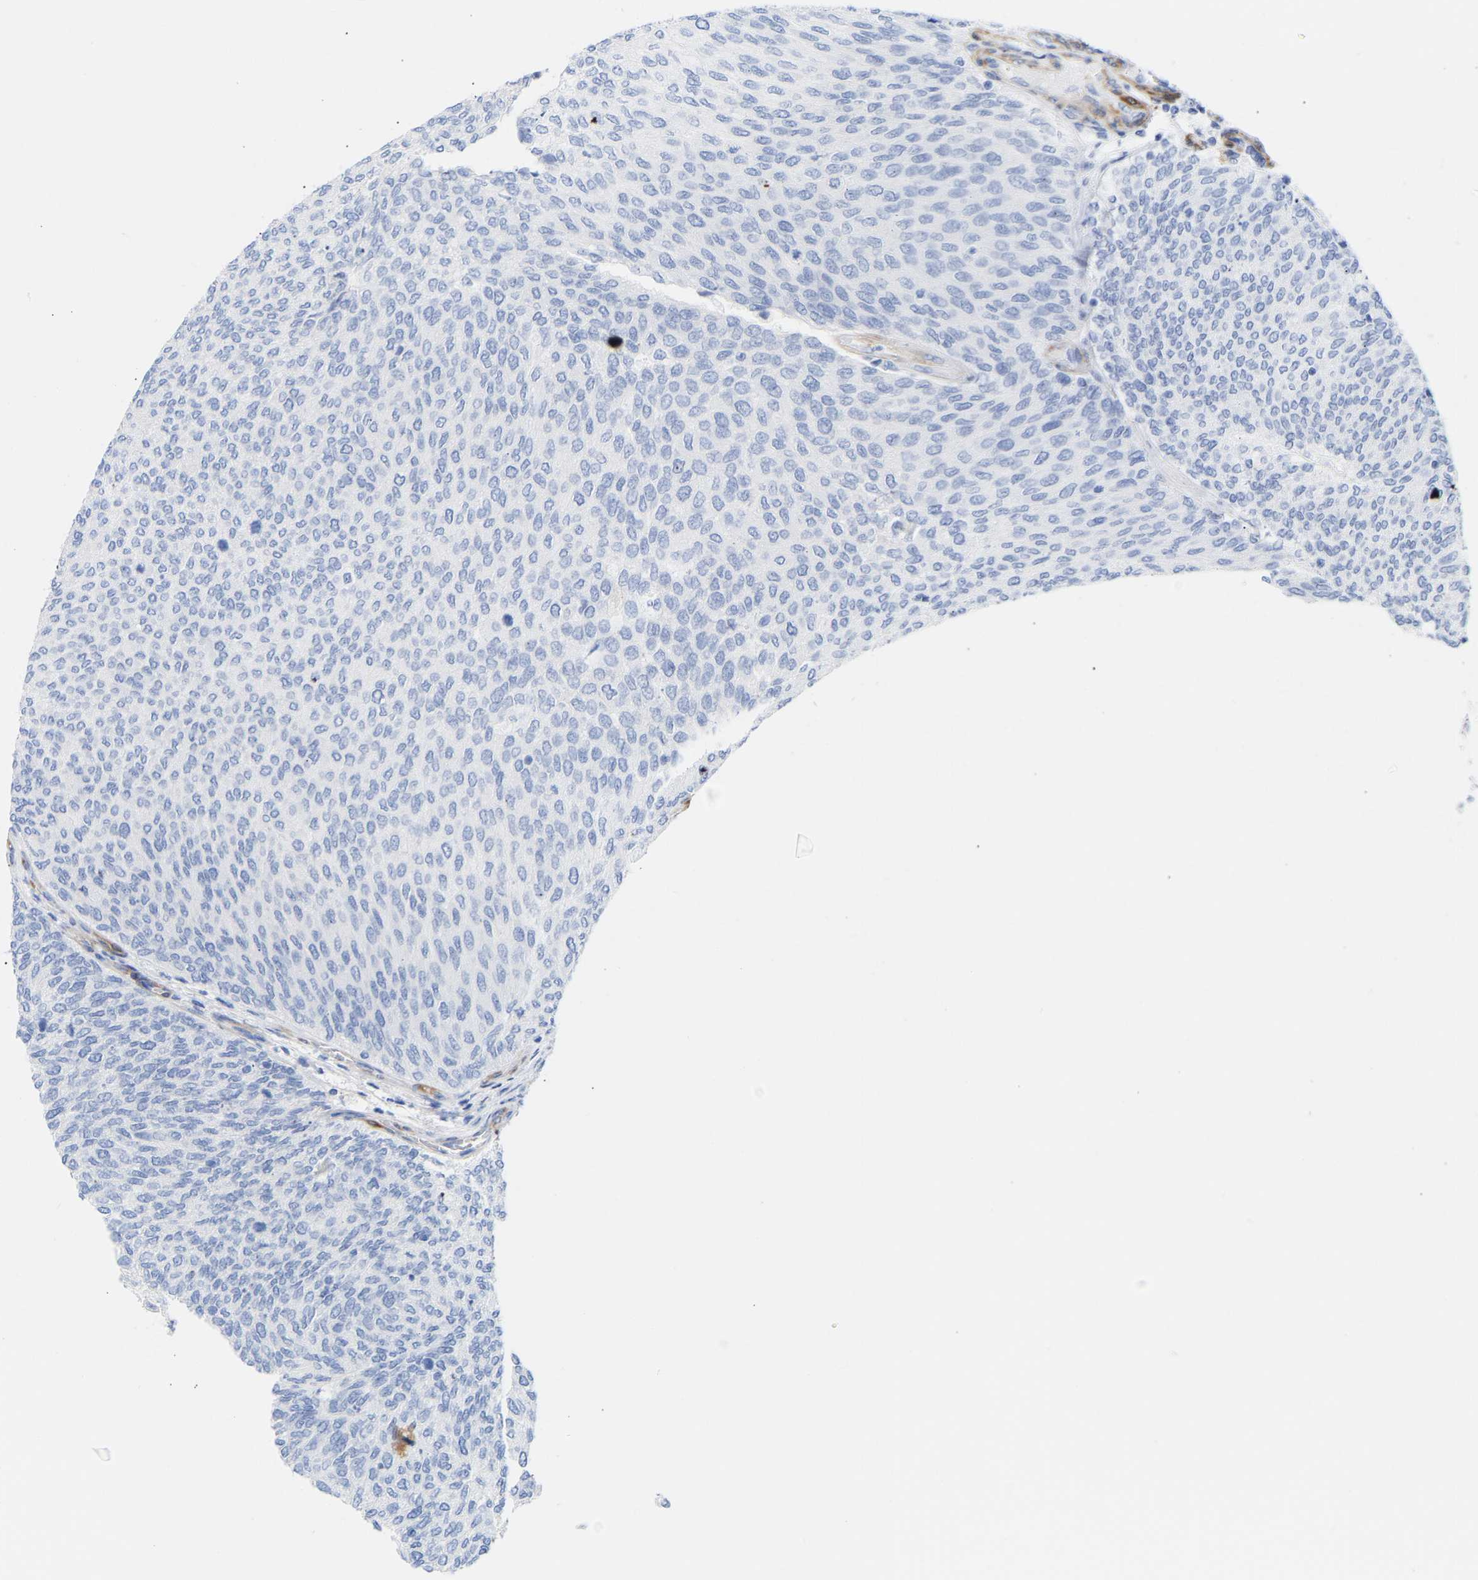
{"staining": {"intensity": "negative", "quantity": "none", "location": "none"}, "tissue": "urothelial cancer", "cell_type": "Tumor cells", "image_type": "cancer", "snomed": [{"axis": "morphology", "description": "Urothelial carcinoma, Low grade"}, {"axis": "topography", "description": "Urinary bladder"}], "caption": "Human urothelial cancer stained for a protein using immunohistochemistry reveals no expression in tumor cells.", "gene": "AMPH", "patient": {"sex": "female", "age": 79}}